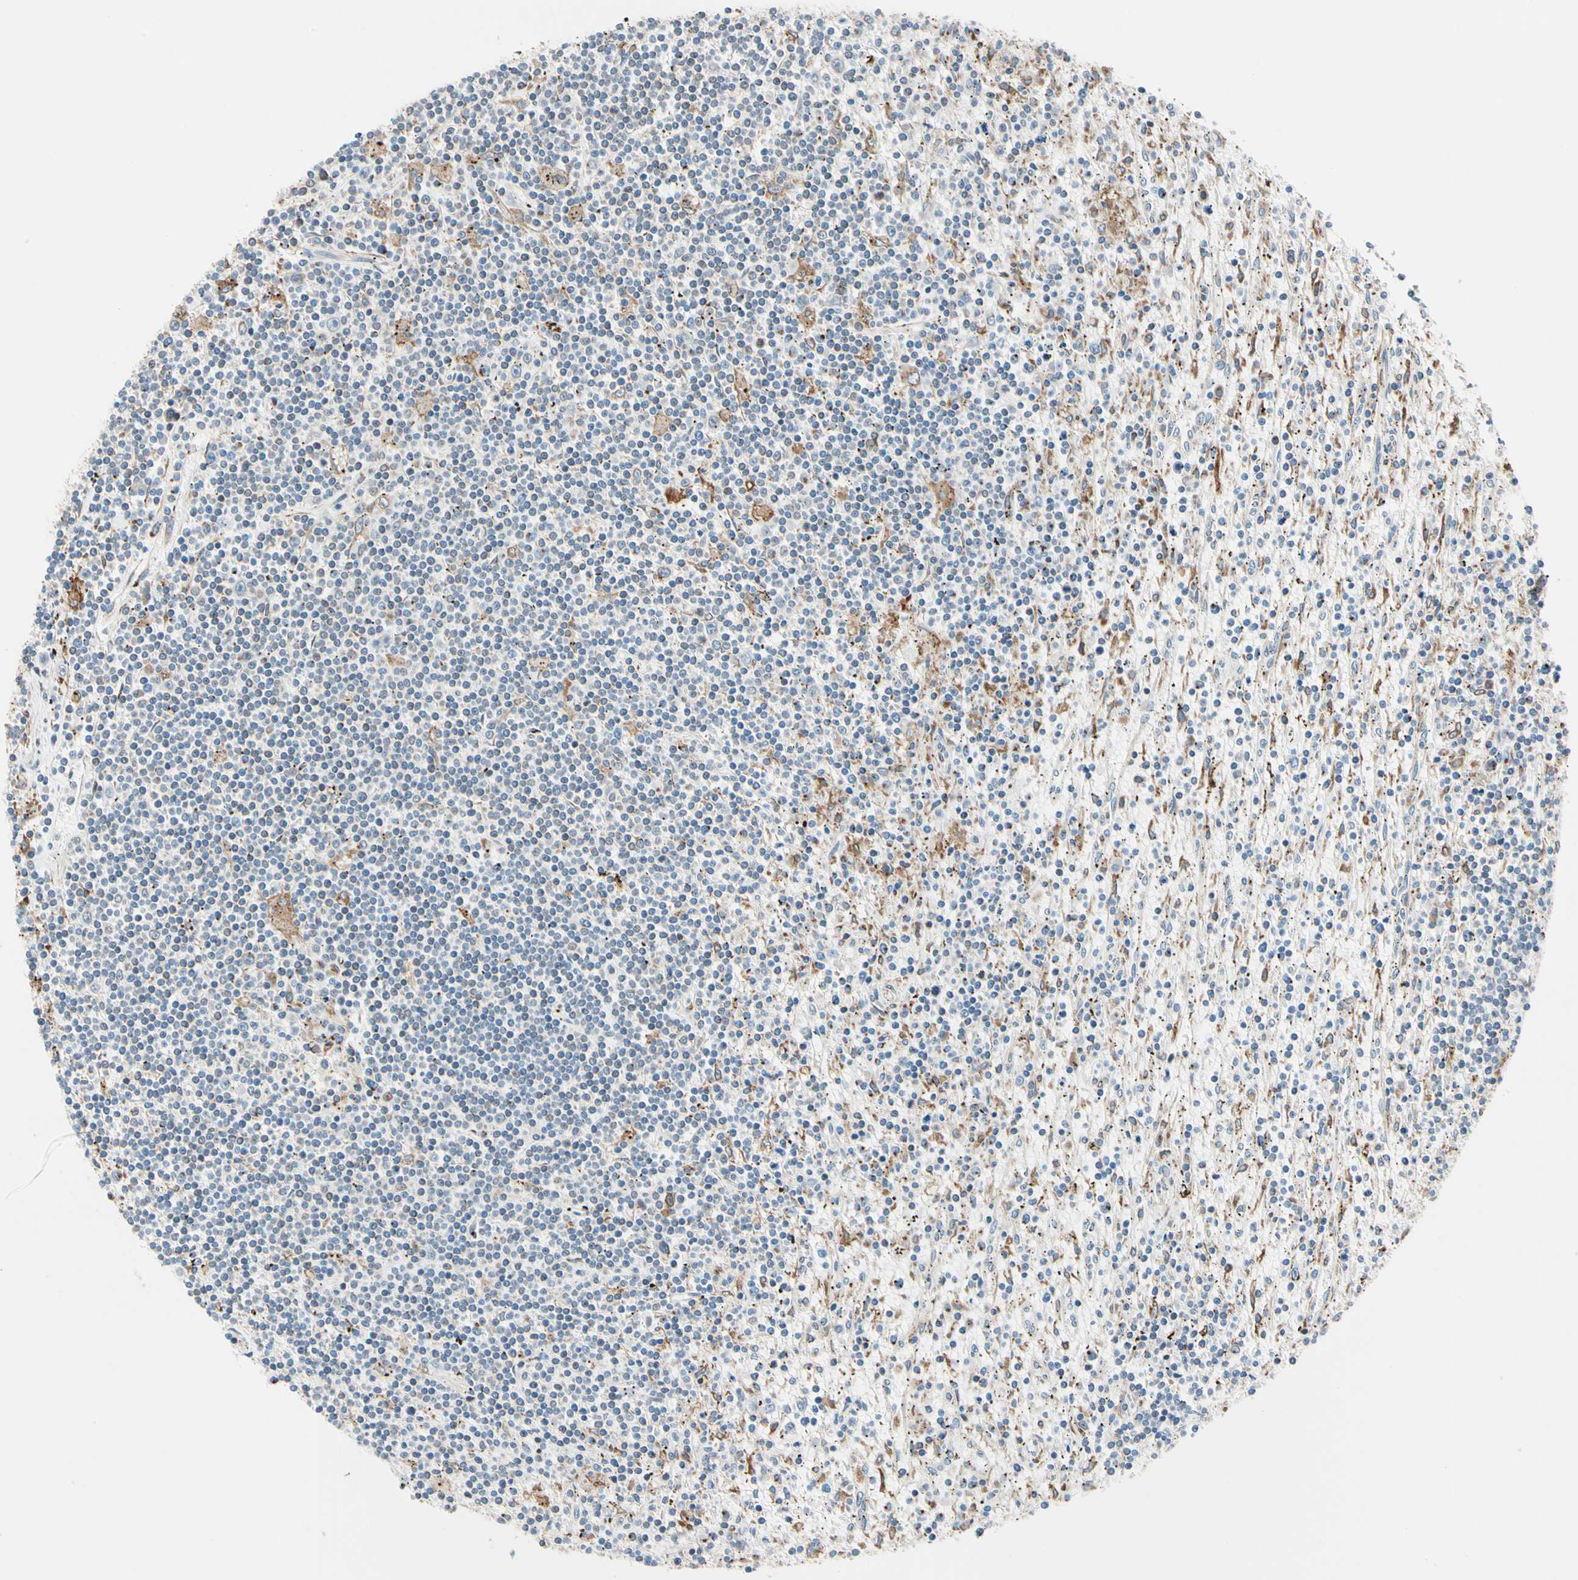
{"staining": {"intensity": "negative", "quantity": "none", "location": "none"}, "tissue": "lymphoma", "cell_type": "Tumor cells", "image_type": "cancer", "snomed": [{"axis": "morphology", "description": "Malignant lymphoma, non-Hodgkin's type, Low grade"}, {"axis": "topography", "description": "Spleen"}], "caption": "A high-resolution histopathology image shows immunohistochemistry staining of lymphoma, which reveals no significant staining in tumor cells. The staining is performed using DAB brown chromogen with nuclei counter-stained in using hematoxylin.", "gene": "NUCB1", "patient": {"sex": "male", "age": 76}}